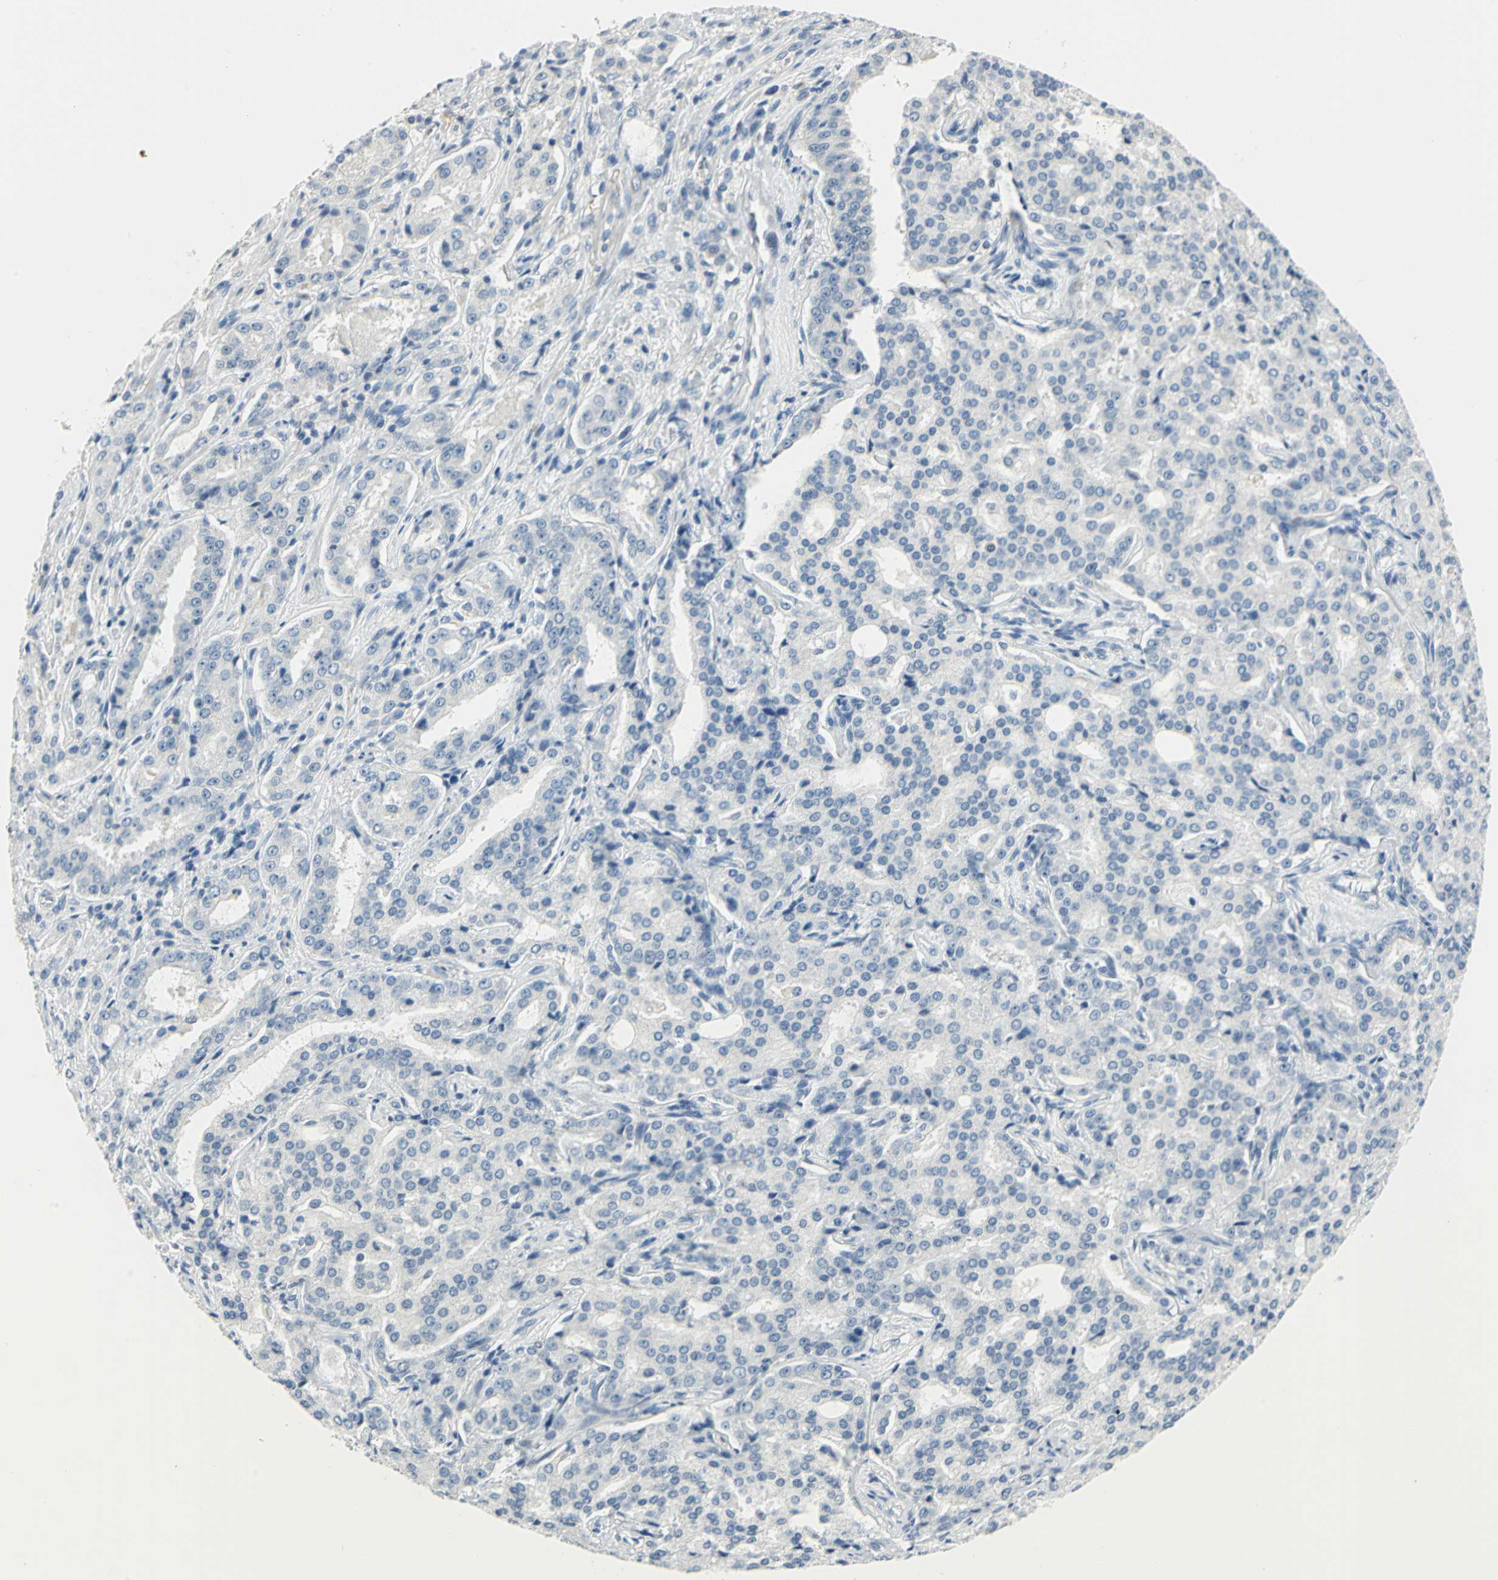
{"staining": {"intensity": "negative", "quantity": "none", "location": "none"}, "tissue": "prostate cancer", "cell_type": "Tumor cells", "image_type": "cancer", "snomed": [{"axis": "morphology", "description": "Adenocarcinoma, High grade"}, {"axis": "topography", "description": "Prostate"}], "caption": "Prostate cancer was stained to show a protein in brown. There is no significant expression in tumor cells.", "gene": "UCHL1", "patient": {"sex": "male", "age": 72}}